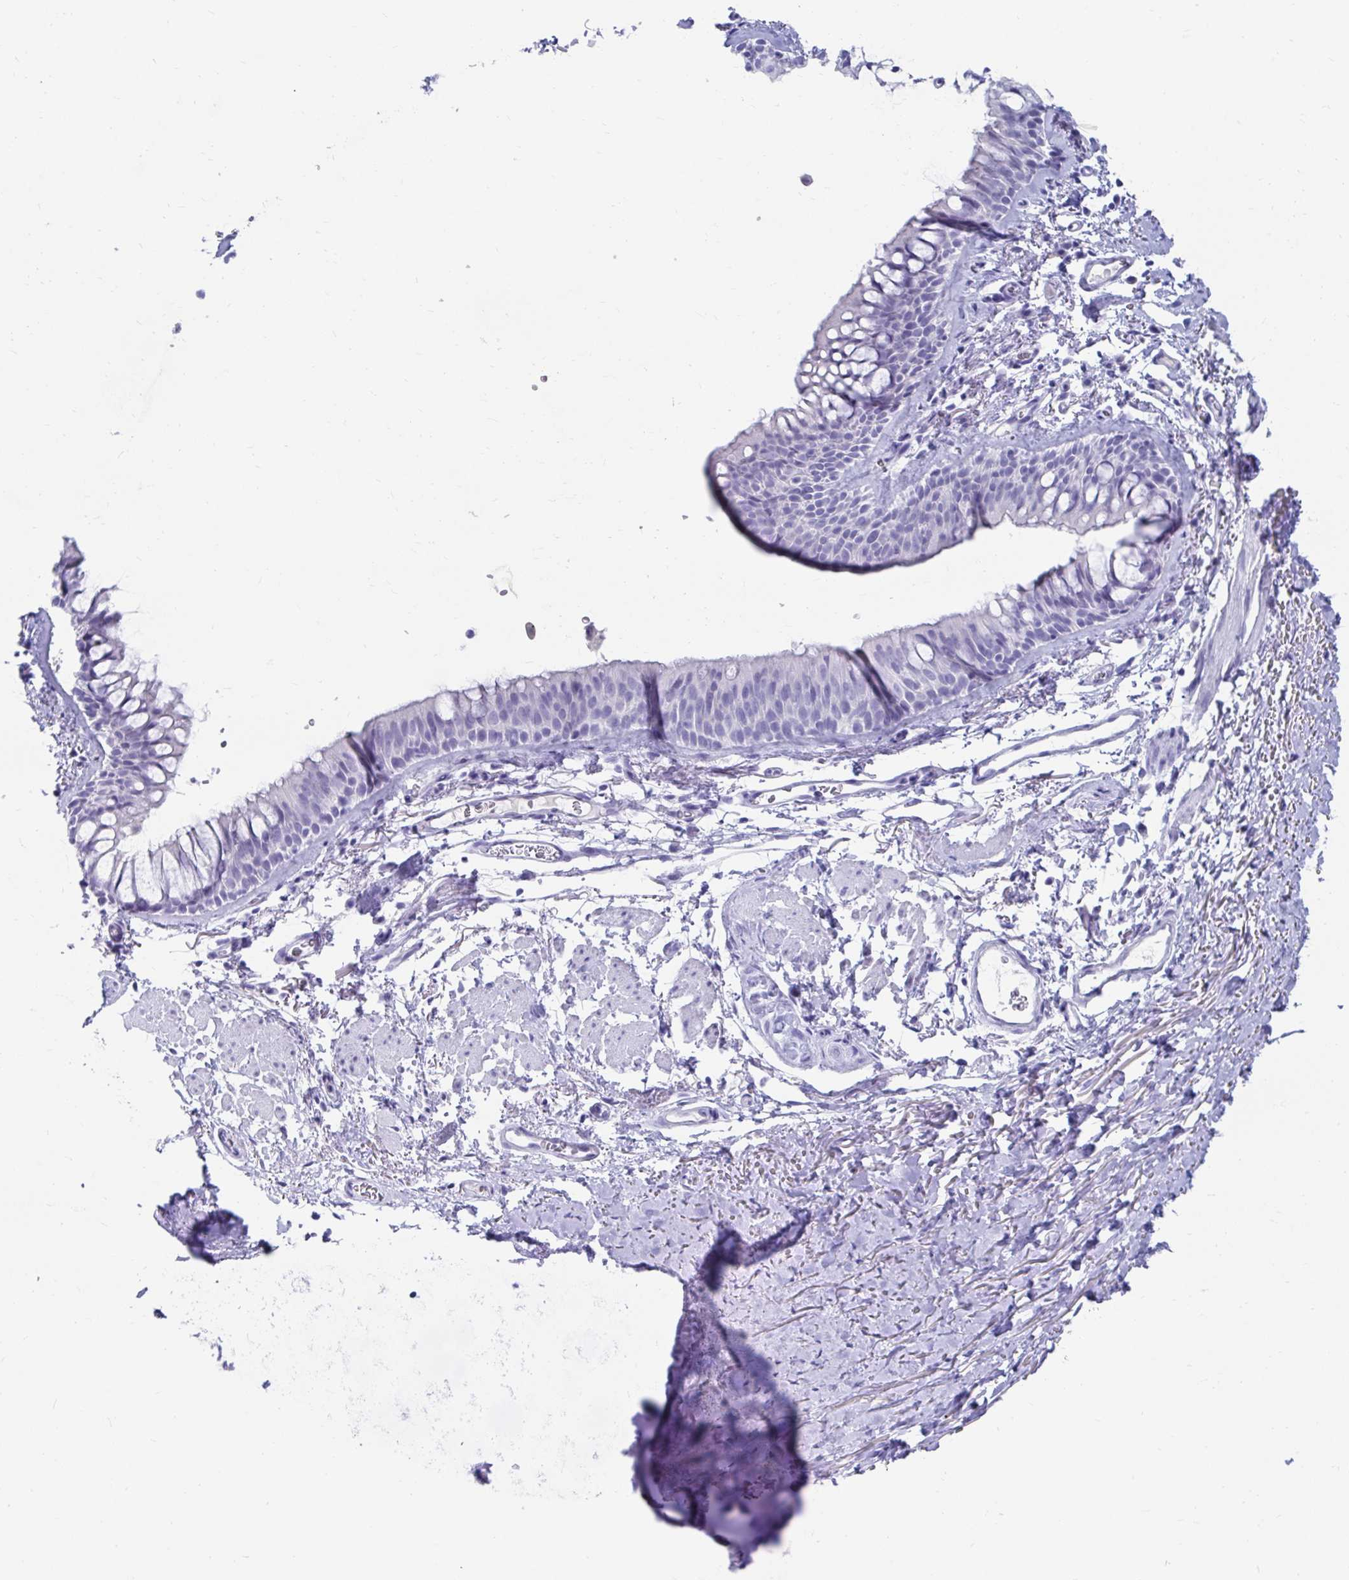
{"staining": {"intensity": "negative", "quantity": "none", "location": "none"}, "tissue": "bronchus", "cell_type": "Respiratory epithelial cells", "image_type": "normal", "snomed": [{"axis": "morphology", "description": "Normal tissue, NOS"}, {"axis": "topography", "description": "Cartilage tissue"}, {"axis": "topography", "description": "Bronchus"}], "caption": "DAB (3,3'-diaminobenzidine) immunohistochemical staining of unremarkable bronchus reveals no significant expression in respiratory epithelial cells.", "gene": "DPEP3", "patient": {"sex": "female", "age": 79}}